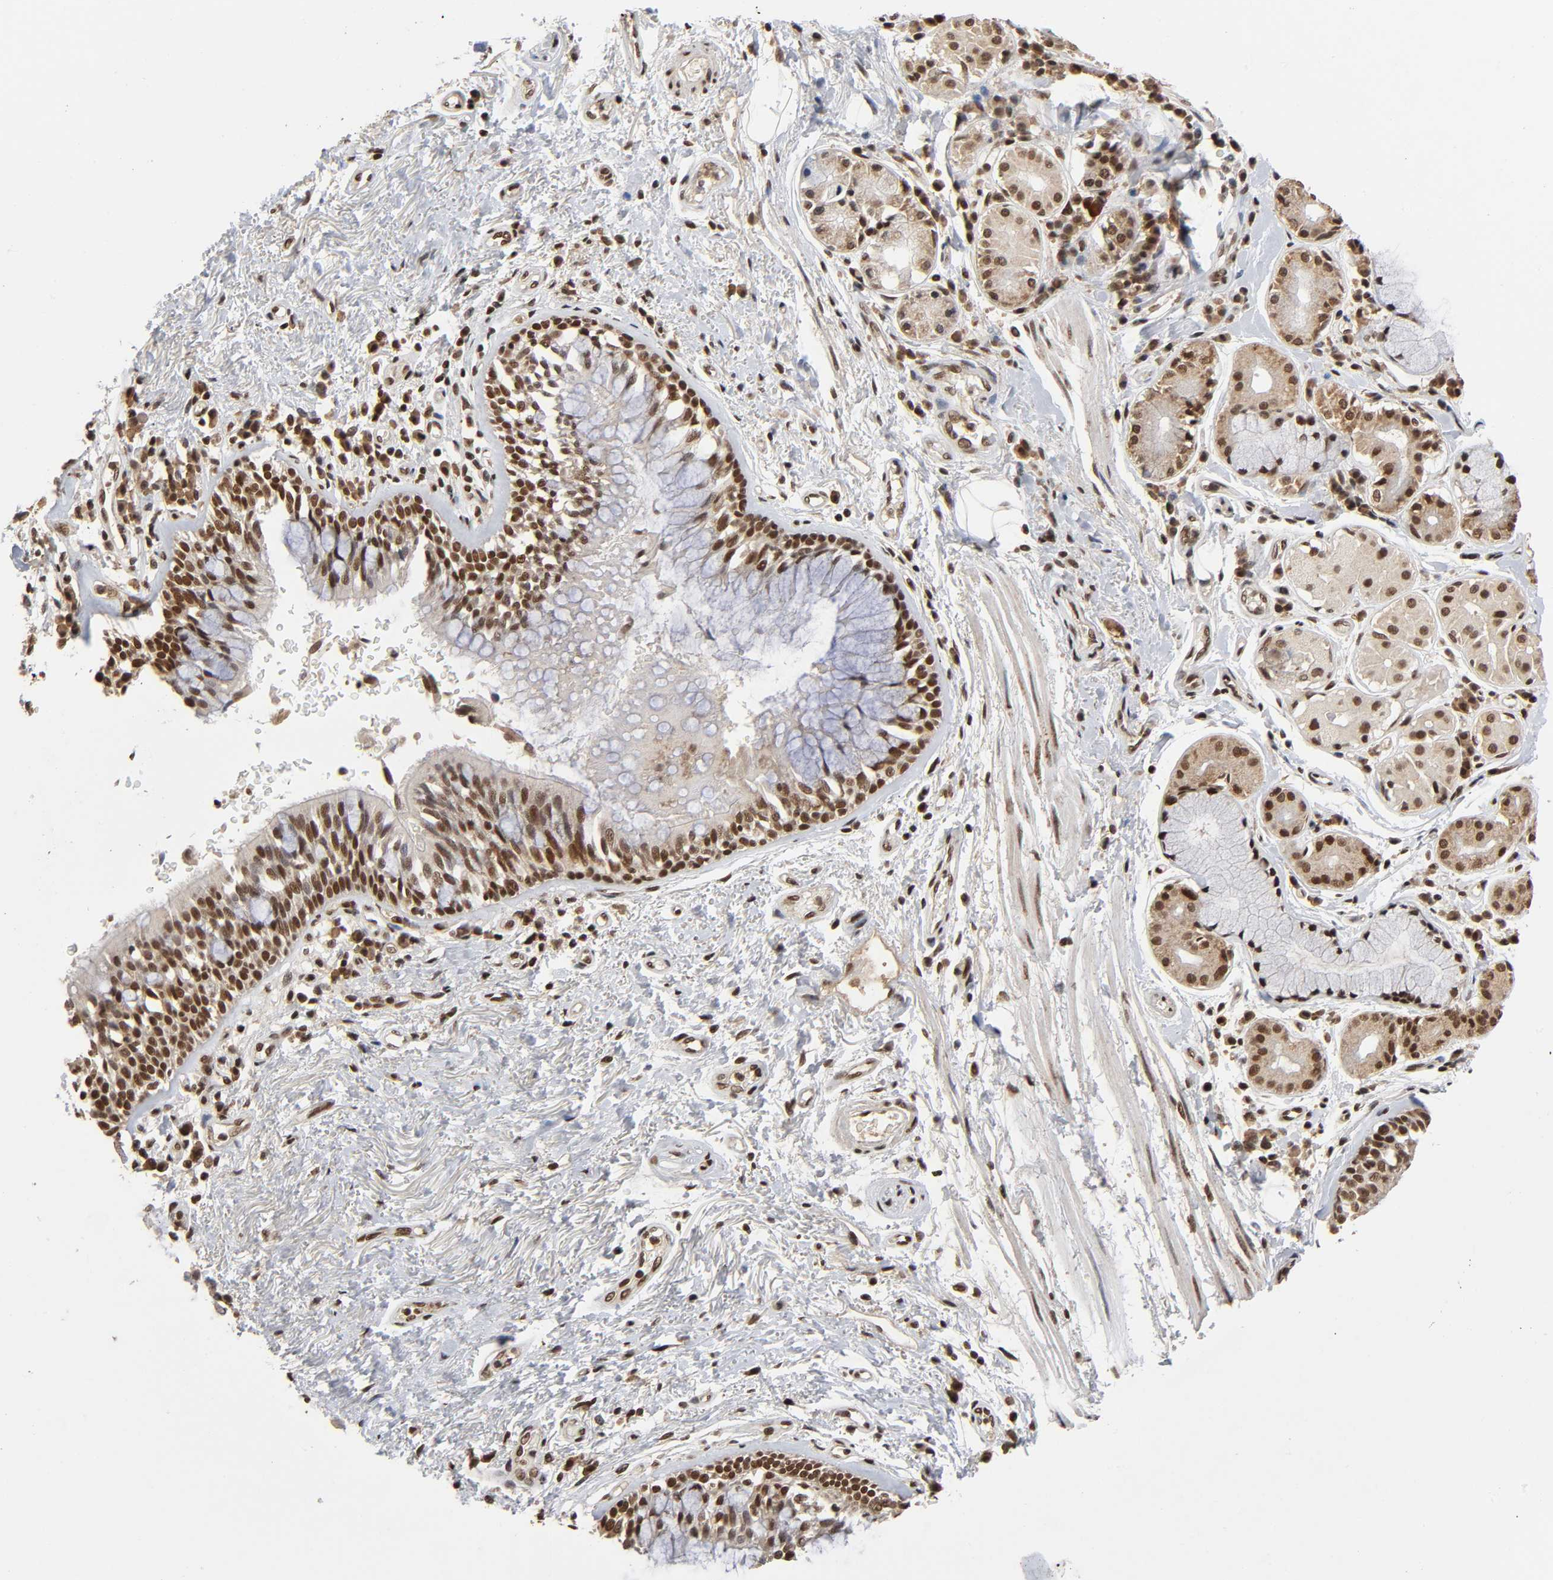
{"staining": {"intensity": "strong", "quantity": ">75%", "location": "nuclear"}, "tissue": "bronchus", "cell_type": "Respiratory epithelial cells", "image_type": "normal", "snomed": [{"axis": "morphology", "description": "Normal tissue, NOS"}, {"axis": "morphology", "description": "Adenocarcinoma, NOS"}, {"axis": "topography", "description": "Bronchus"}, {"axis": "topography", "description": "Lung"}], "caption": "Bronchus was stained to show a protein in brown. There is high levels of strong nuclear staining in approximately >75% of respiratory epithelial cells. (Brightfield microscopy of DAB IHC at high magnification).", "gene": "ZNF384", "patient": {"sex": "male", "age": 71}}